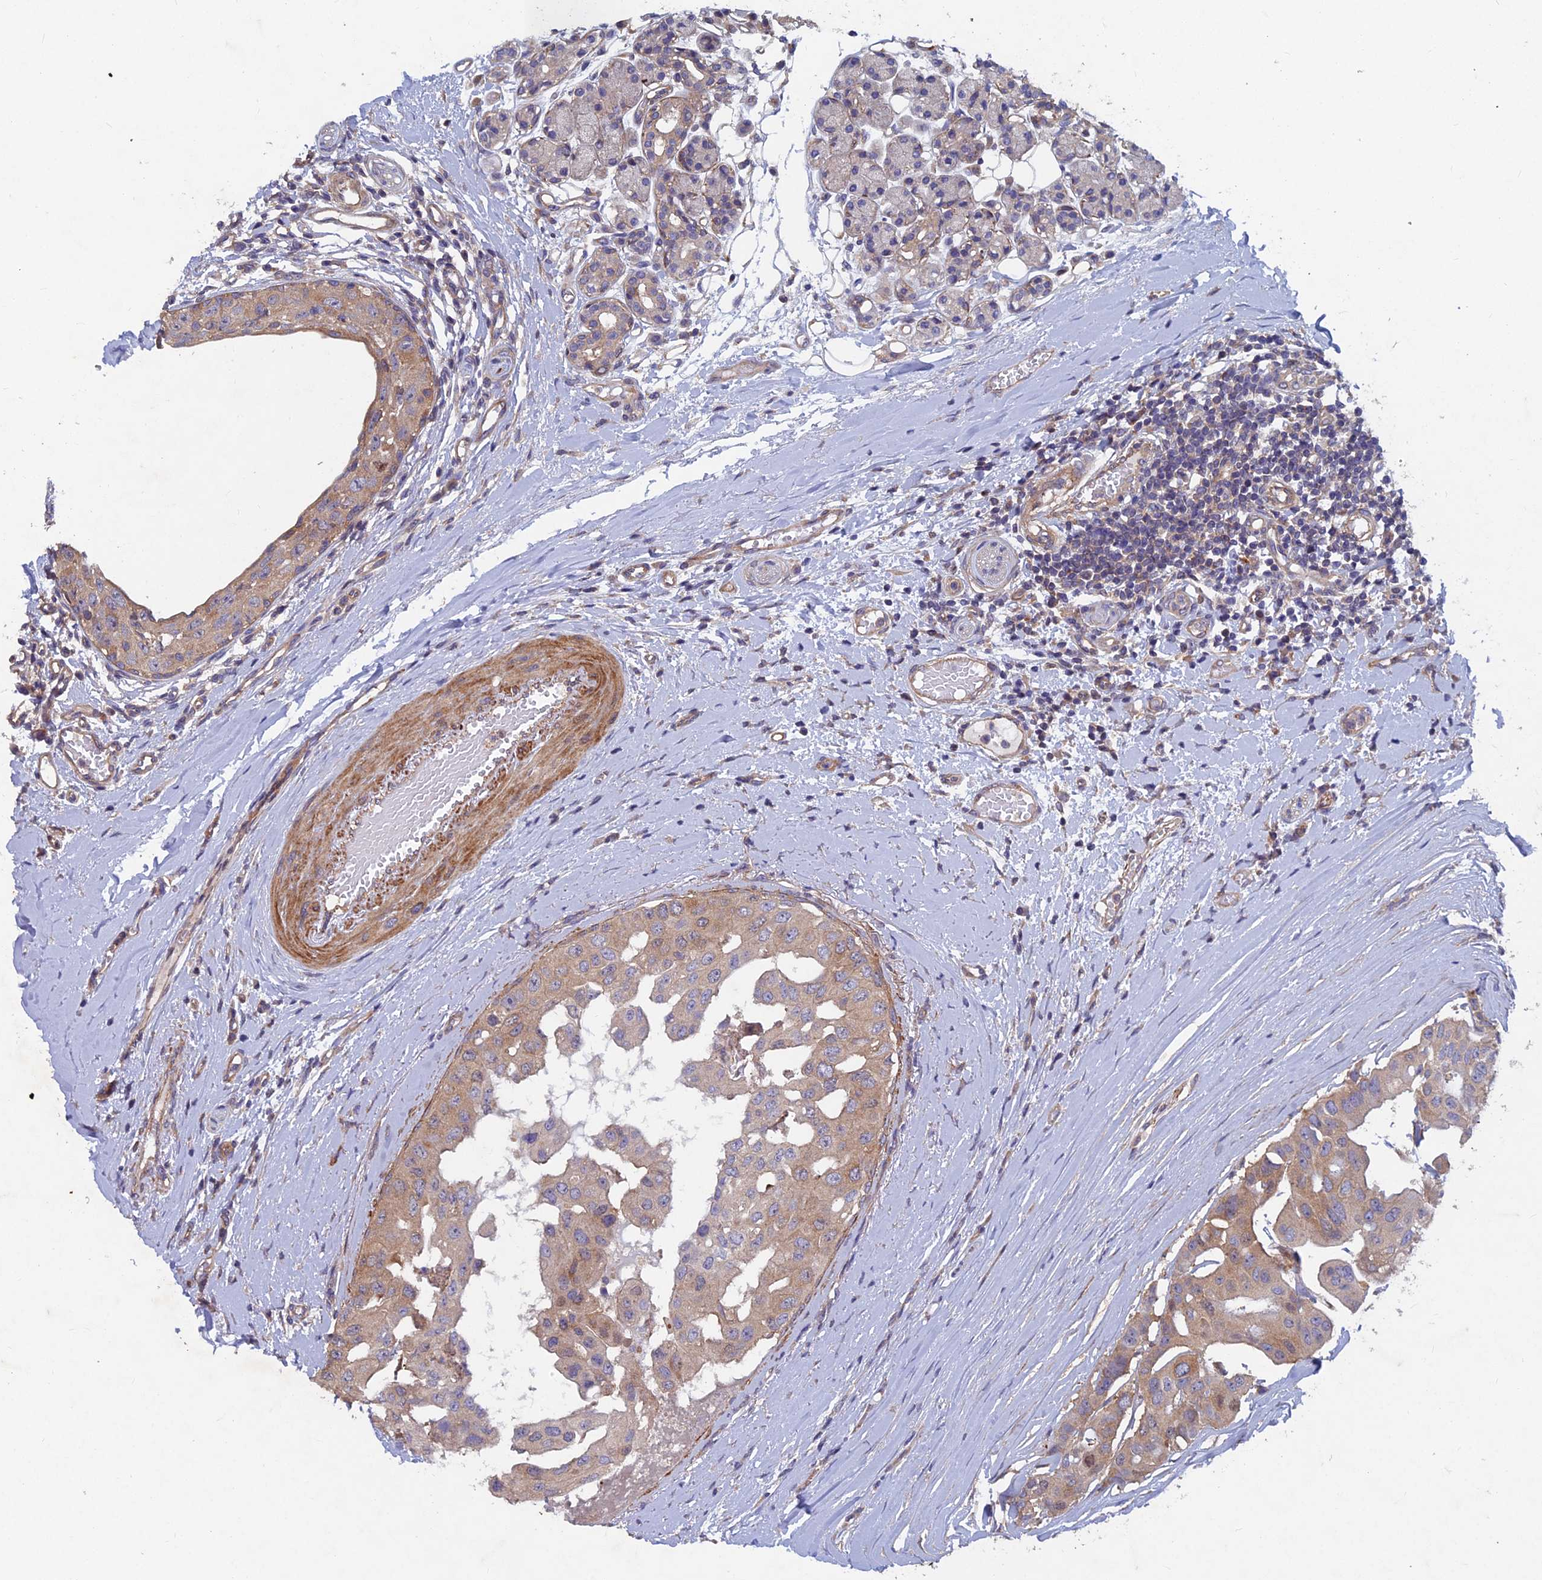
{"staining": {"intensity": "moderate", "quantity": ">75%", "location": "cytoplasmic/membranous"}, "tissue": "head and neck cancer", "cell_type": "Tumor cells", "image_type": "cancer", "snomed": [{"axis": "morphology", "description": "Adenocarcinoma, NOS"}, {"axis": "morphology", "description": "Adenocarcinoma, metastatic, NOS"}, {"axis": "topography", "description": "Head-Neck"}], "caption": "High-power microscopy captured an IHC micrograph of head and neck cancer, revealing moderate cytoplasmic/membranous positivity in approximately >75% of tumor cells. (Brightfield microscopy of DAB IHC at high magnification).", "gene": "NCAPG", "patient": {"sex": "male", "age": 75}}